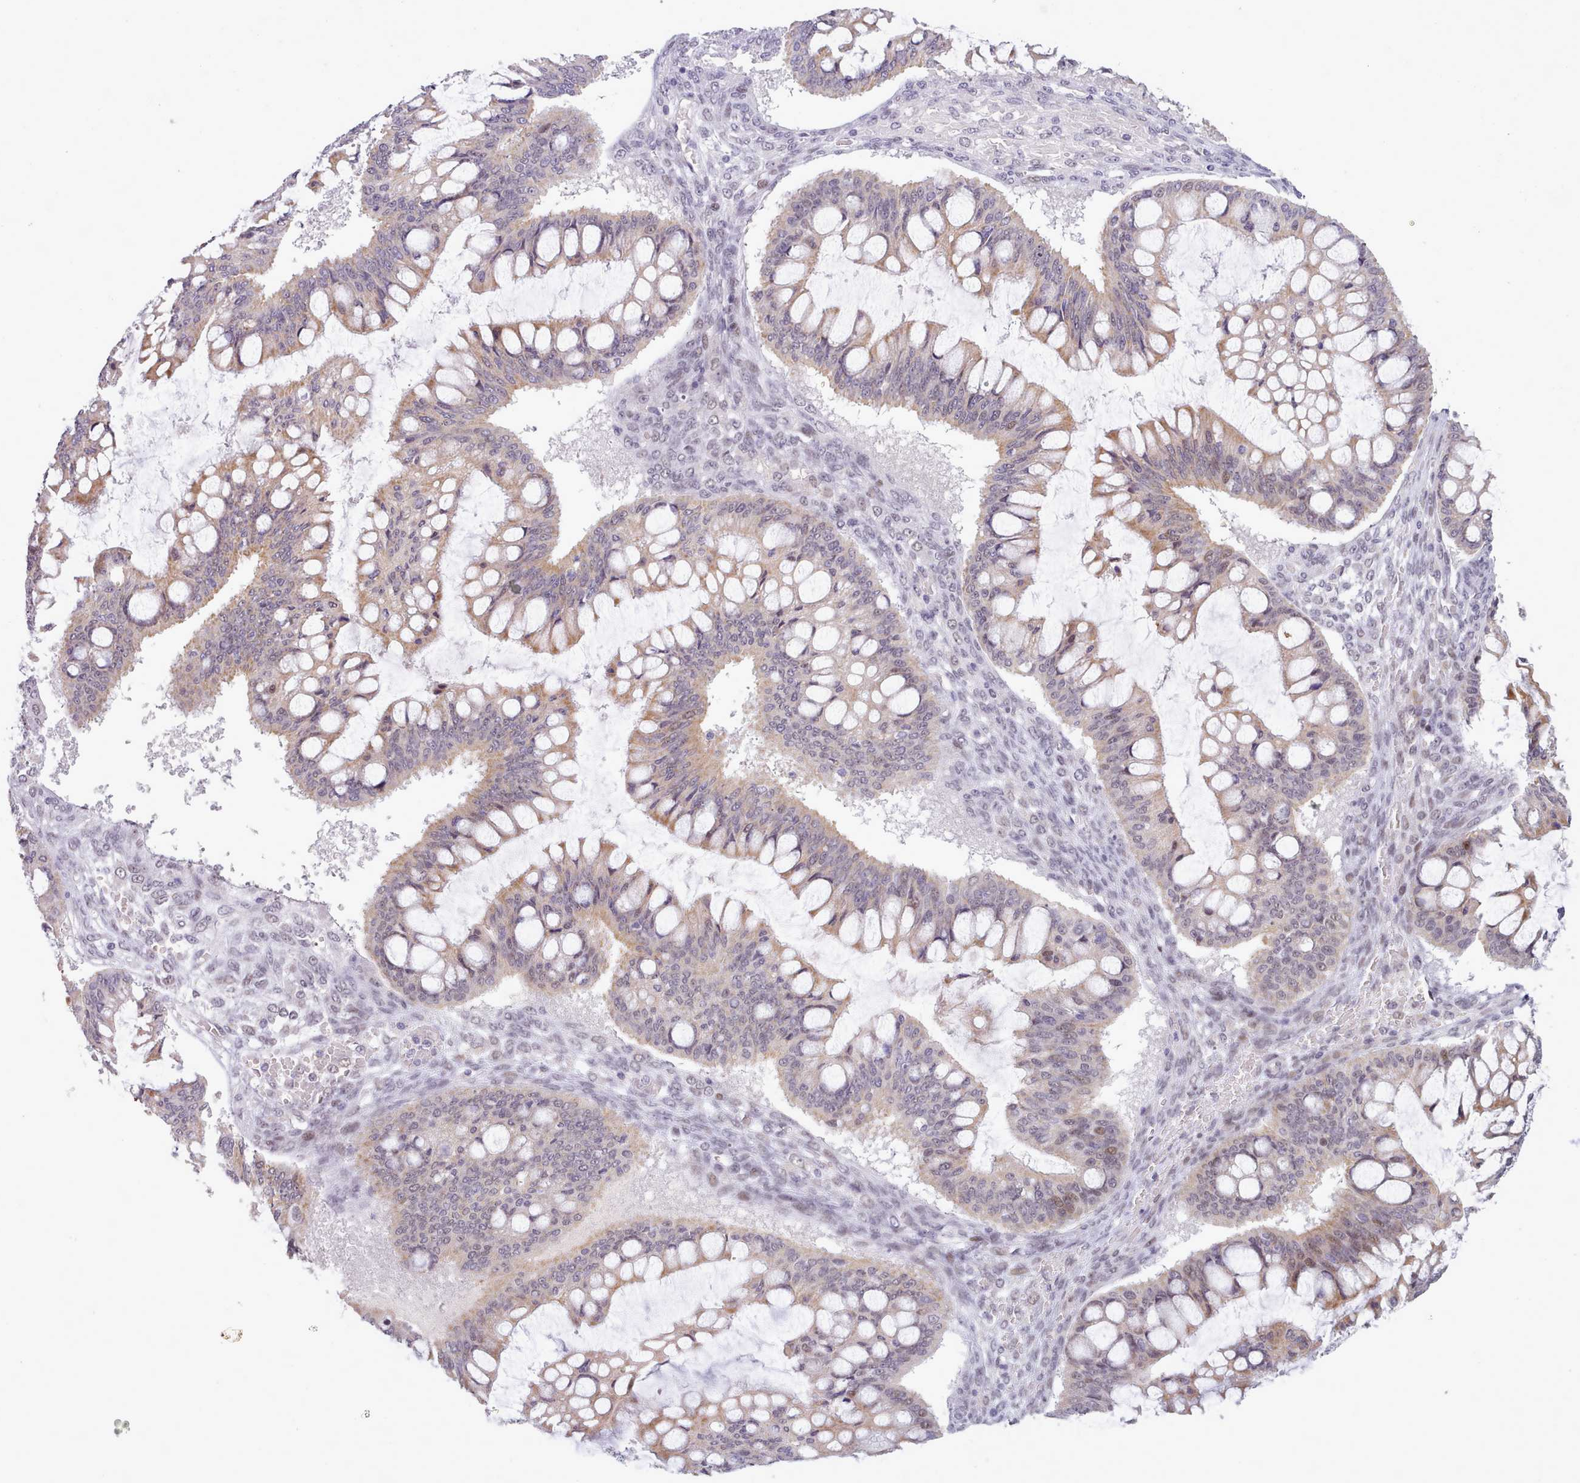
{"staining": {"intensity": "weak", "quantity": ">75%", "location": "cytoplasmic/membranous"}, "tissue": "ovarian cancer", "cell_type": "Tumor cells", "image_type": "cancer", "snomed": [{"axis": "morphology", "description": "Cystadenocarcinoma, mucinous, NOS"}, {"axis": "topography", "description": "Ovary"}], "caption": "Protein expression by immunohistochemistry (IHC) reveals weak cytoplasmic/membranous positivity in about >75% of tumor cells in ovarian mucinous cystadenocarcinoma.", "gene": "RFX1", "patient": {"sex": "female", "age": 73}}